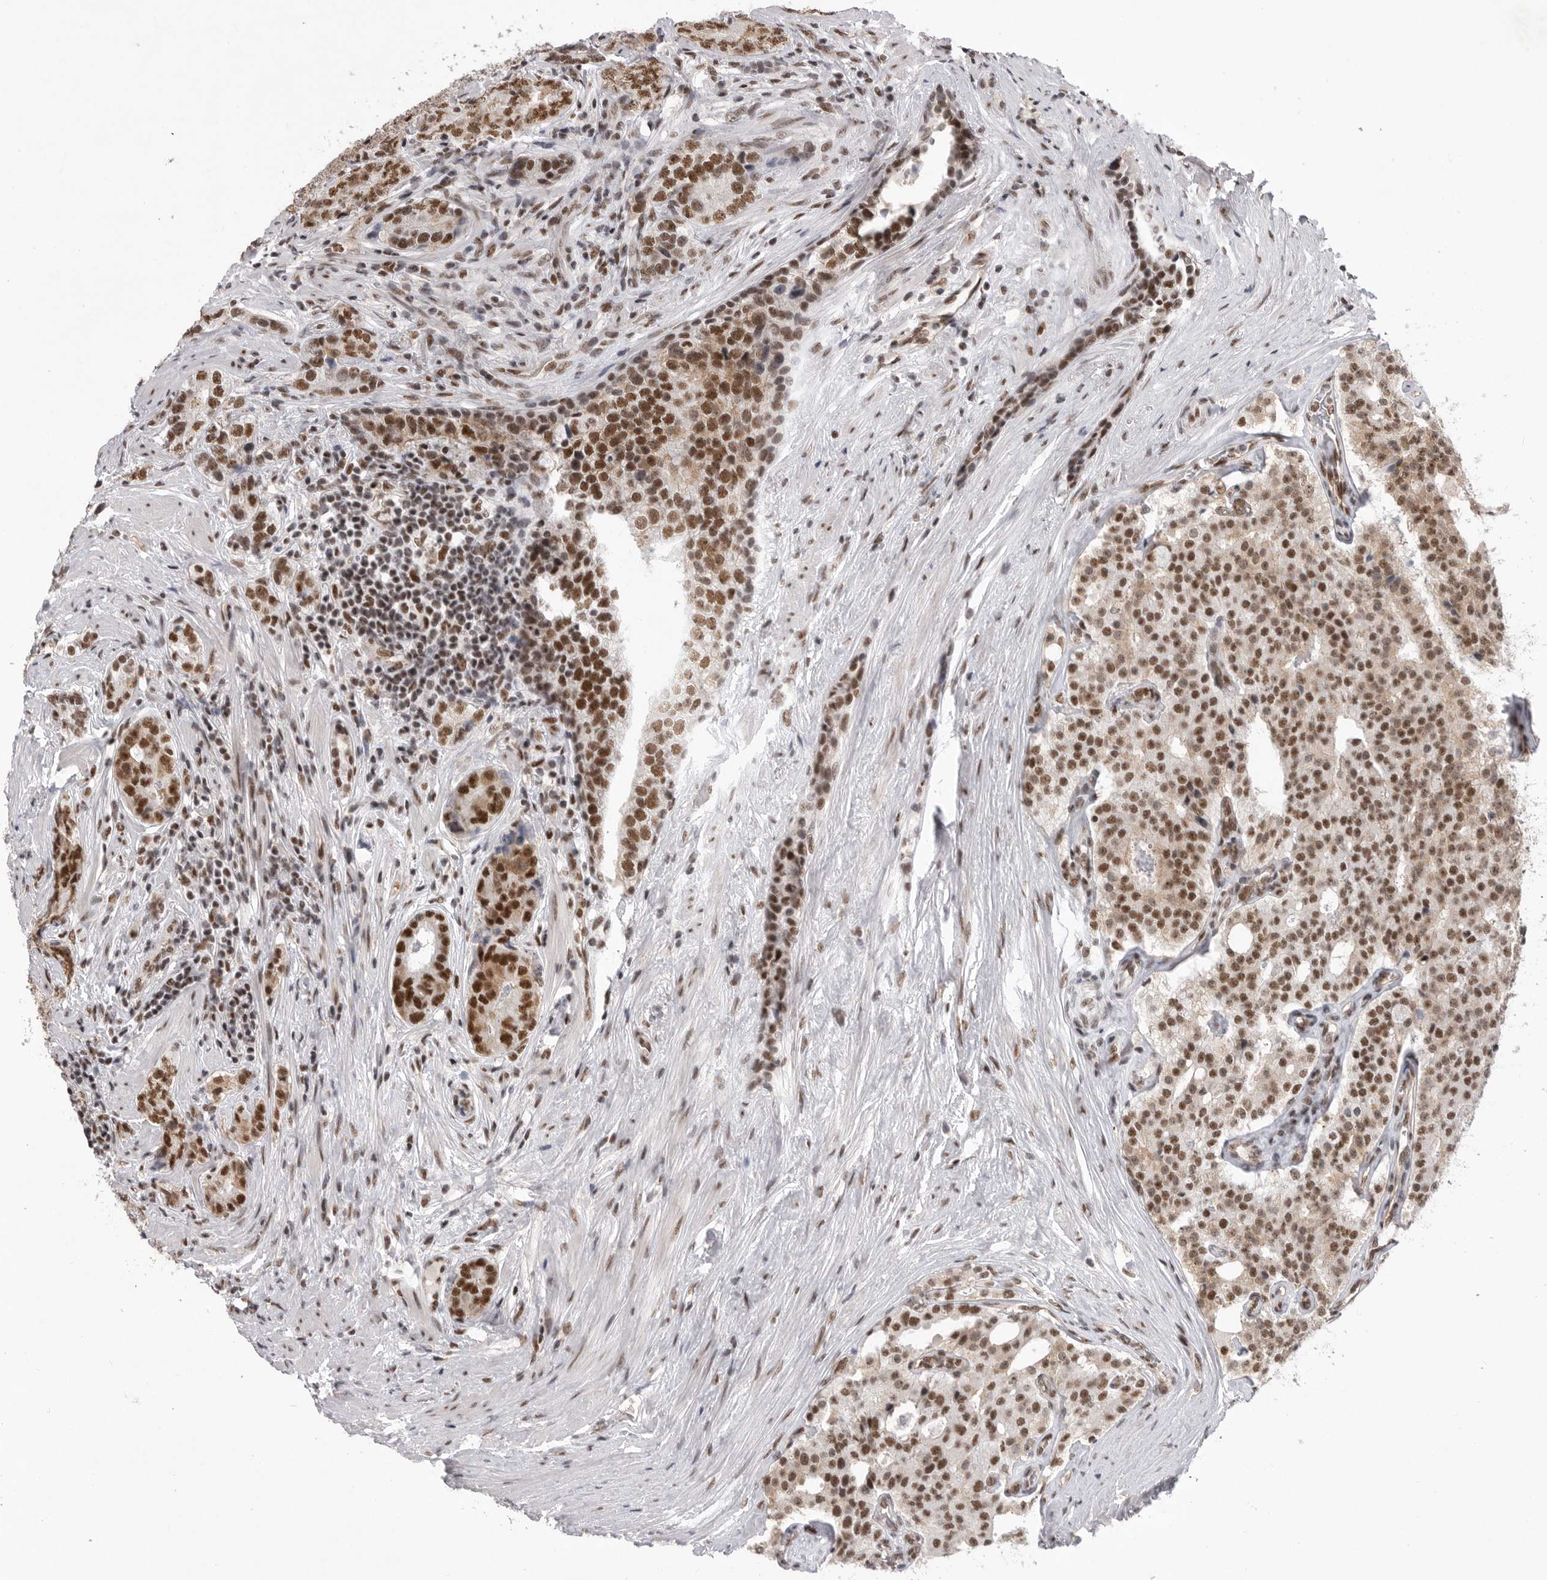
{"staining": {"intensity": "moderate", "quantity": ">75%", "location": "nuclear"}, "tissue": "prostate cancer", "cell_type": "Tumor cells", "image_type": "cancer", "snomed": [{"axis": "morphology", "description": "Adenocarcinoma, High grade"}, {"axis": "topography", "description": "Prostate"}], "caption": "Tumor cells reveal moderate nuclear expression in about >75% of cells in prostate high-grade adenocarcinoma. (DAB IHC with brightfield microscopy, high magnification).", "gene": "PPP1R8", "patient": {"sex": "male", "age": 56}}